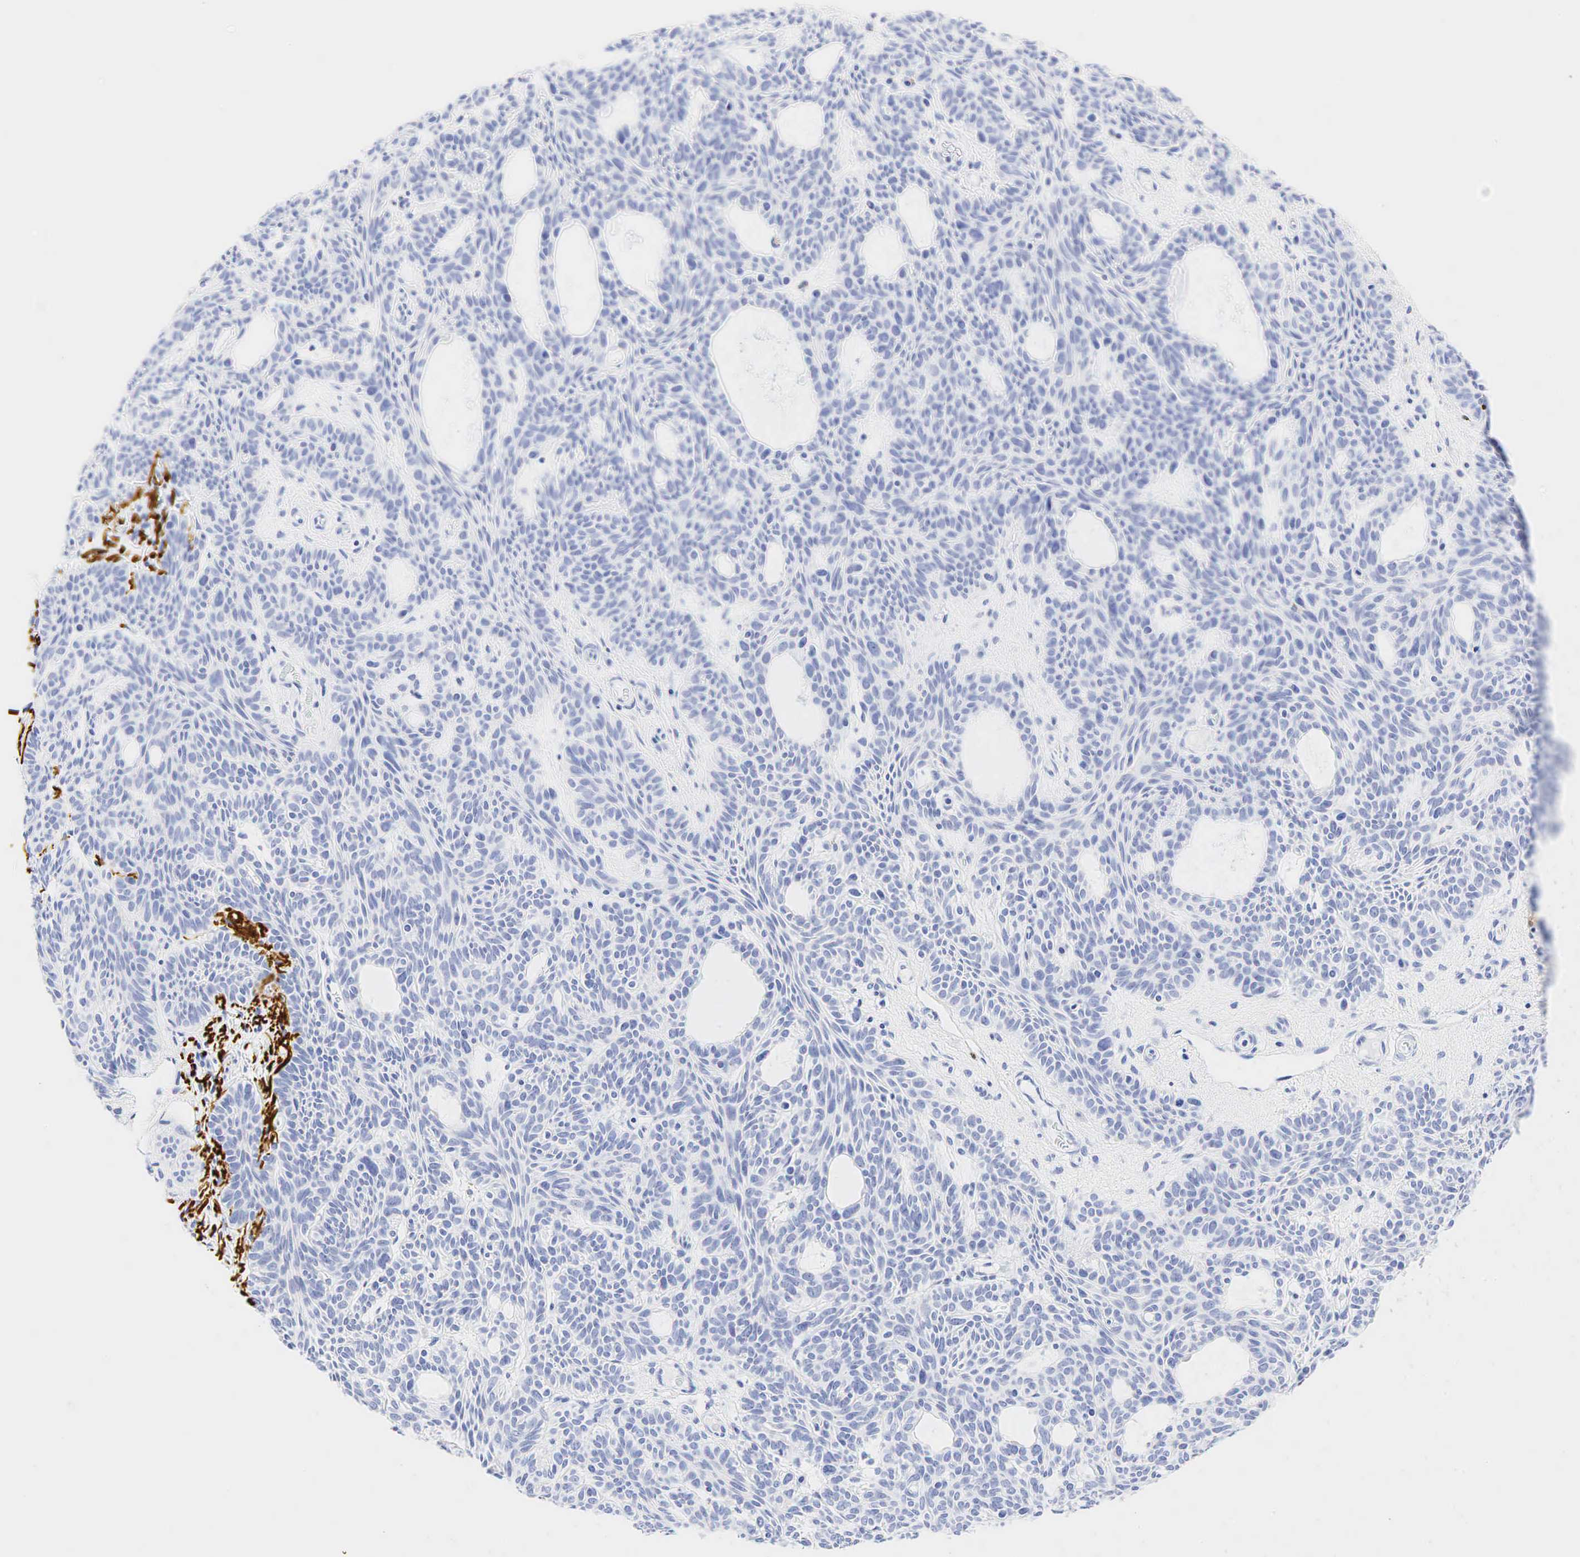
{"staining": {"intensity": "negative", "quantity": "none", "location": "none"}, "tissue": "skin cancer", "cell_type": "Tumor cells", "image_type": "cancer", "snomed": [{"axis": "morphology", "description": "Basal cell carcinoma"}, {"axis": "topography", "description": "Skin"}], "caption": "The photomicrograph reveals no staining of tumor cells in basal cell carcinoma (skin).", "gene": "LYZ", "patient": {"sex": "male", "age": 44}}